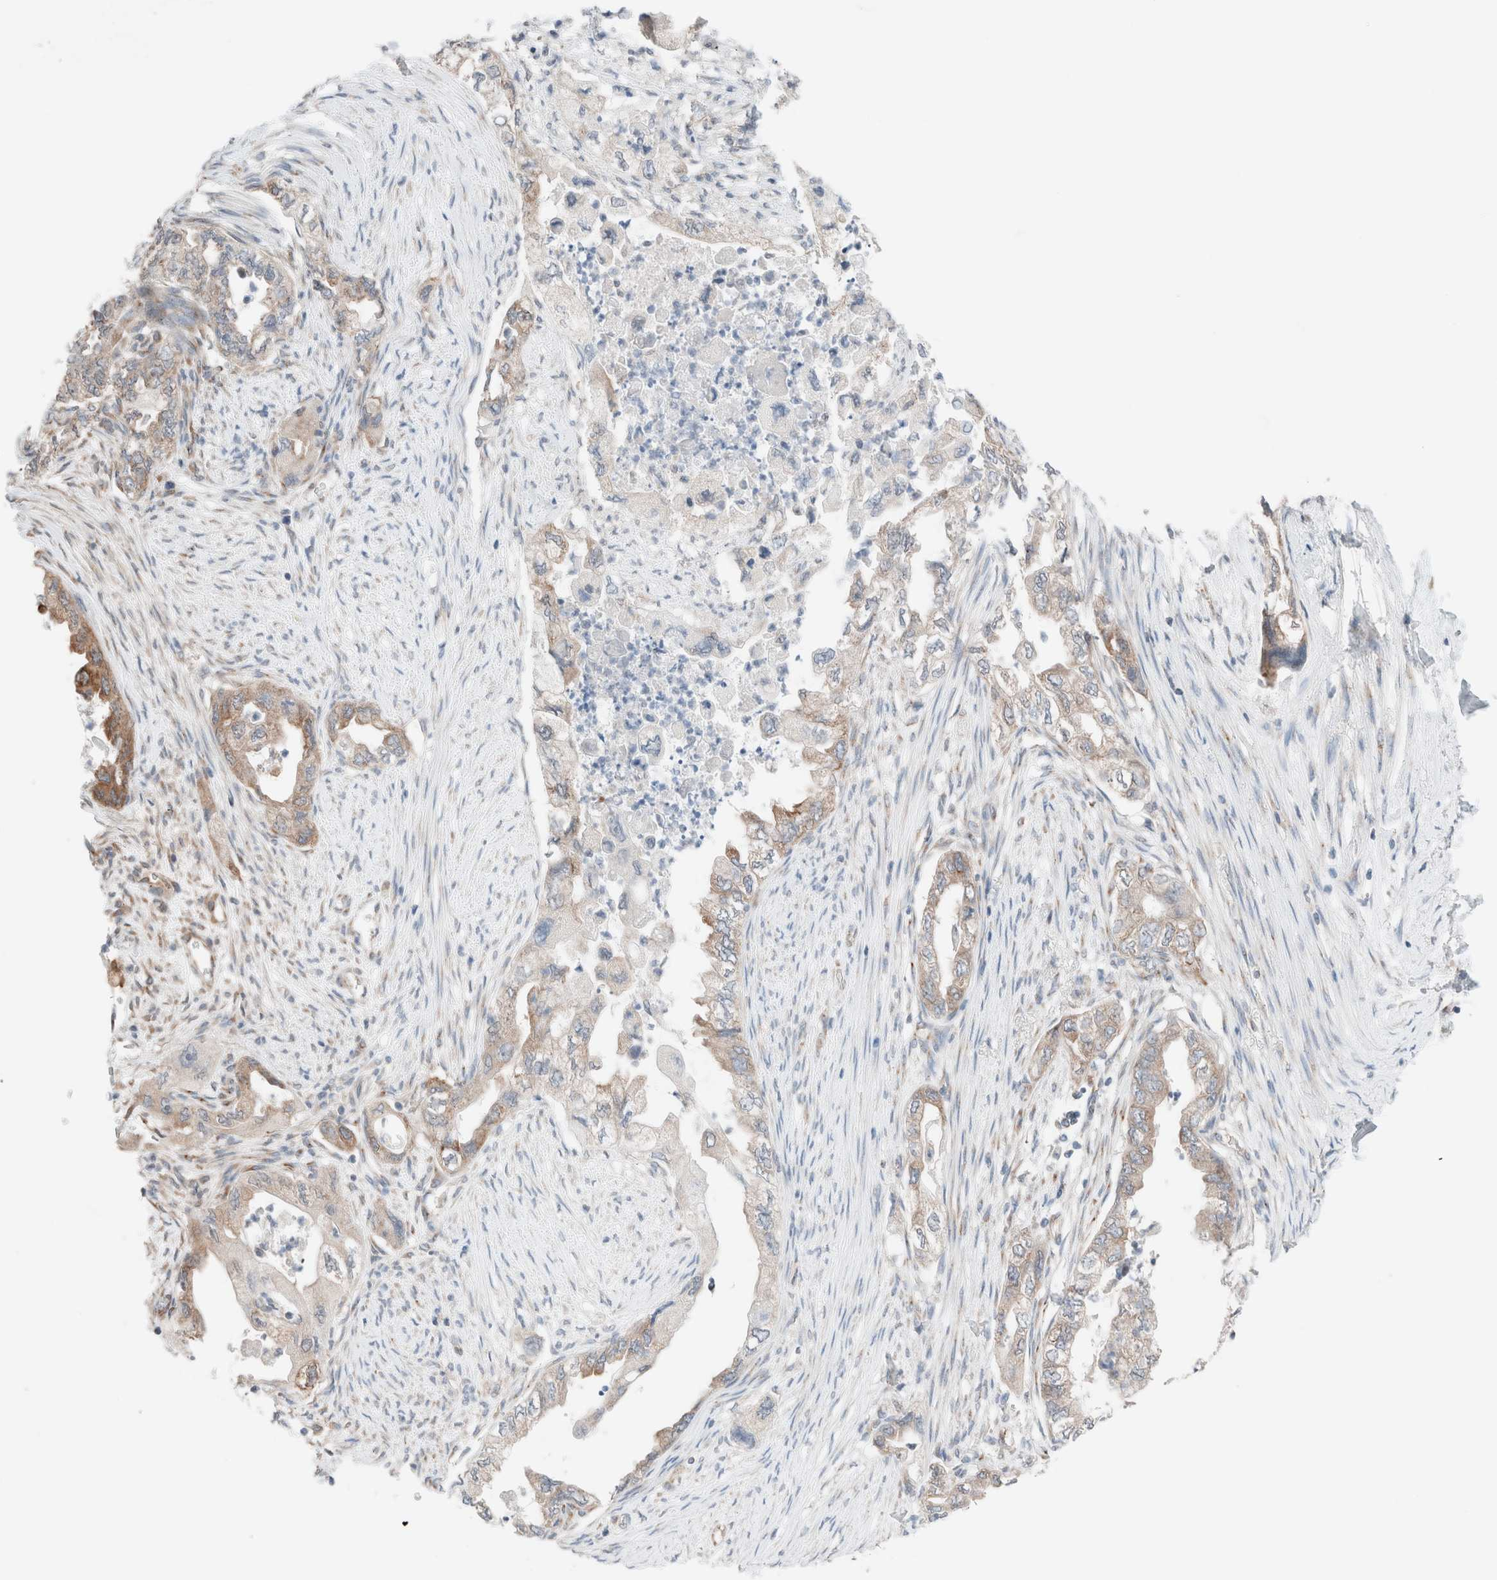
{"staining": {"intensity": "moderate", "quantity": "25%-75%", "location": "cytoplasmic/membranous"}, "tissue": "pancreatic cancer", "cell_type": "Tumor cells", "image_type": "cancer", "snomed": [{"axis": "morphology", "description": "Adenocarcinoma, NOS"}, {"axis": "topography", "description": "Pancreas"}], "caption": "About 25%-75% of tumor cells in human pancreatic cancer demonstrate moderate cytoplasmic/membranous protein staining as visualized by brown immunohistochemical staining.", "gene": "CASC3", "patient": {"sex": "female", "age": 73}}